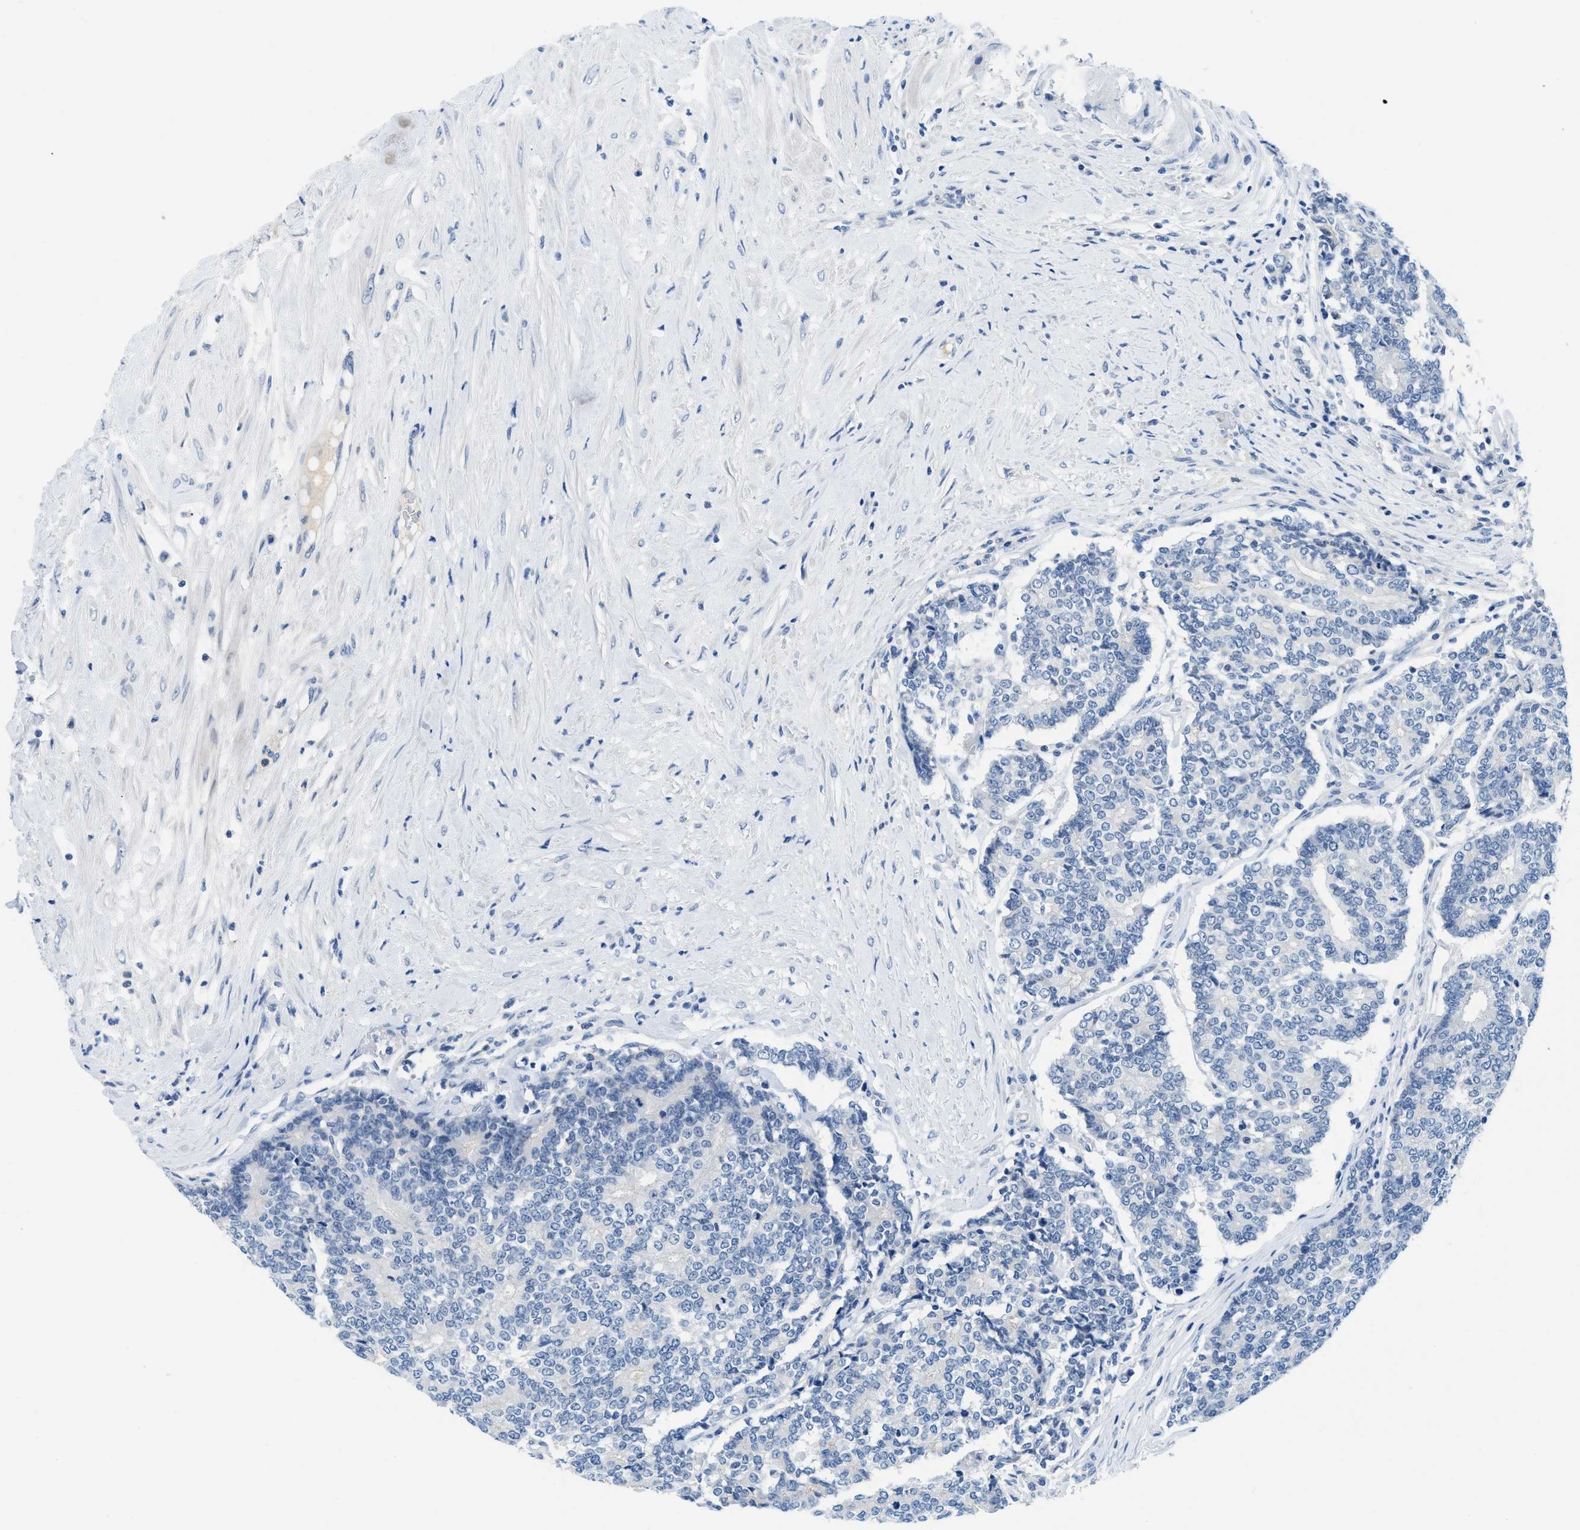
{"staining": {"intensity": "negative", "quantity": "none", "location": "none"}, "tissue": "prostate cancer", "cell_type": "Tumor cells", "image_type": "cancer", "snomed": [{"axis": "morphology", "description": "Normal tissue, NOS"}, {"axis": "morphology", "description": "Adenocarcinoma, High grade"}, {"axis": "topography", "description": "Prostate"}, {"axis": "topography", "description": "Seminal veicle"}], "caption": "This is an IHC photomicrograph of human prostate cancer (adenocarcinoma (high-grade)). There is no expression in tumor cells.", "gene": "MBL2", "patient": {"sex": "male", "age": 55}}